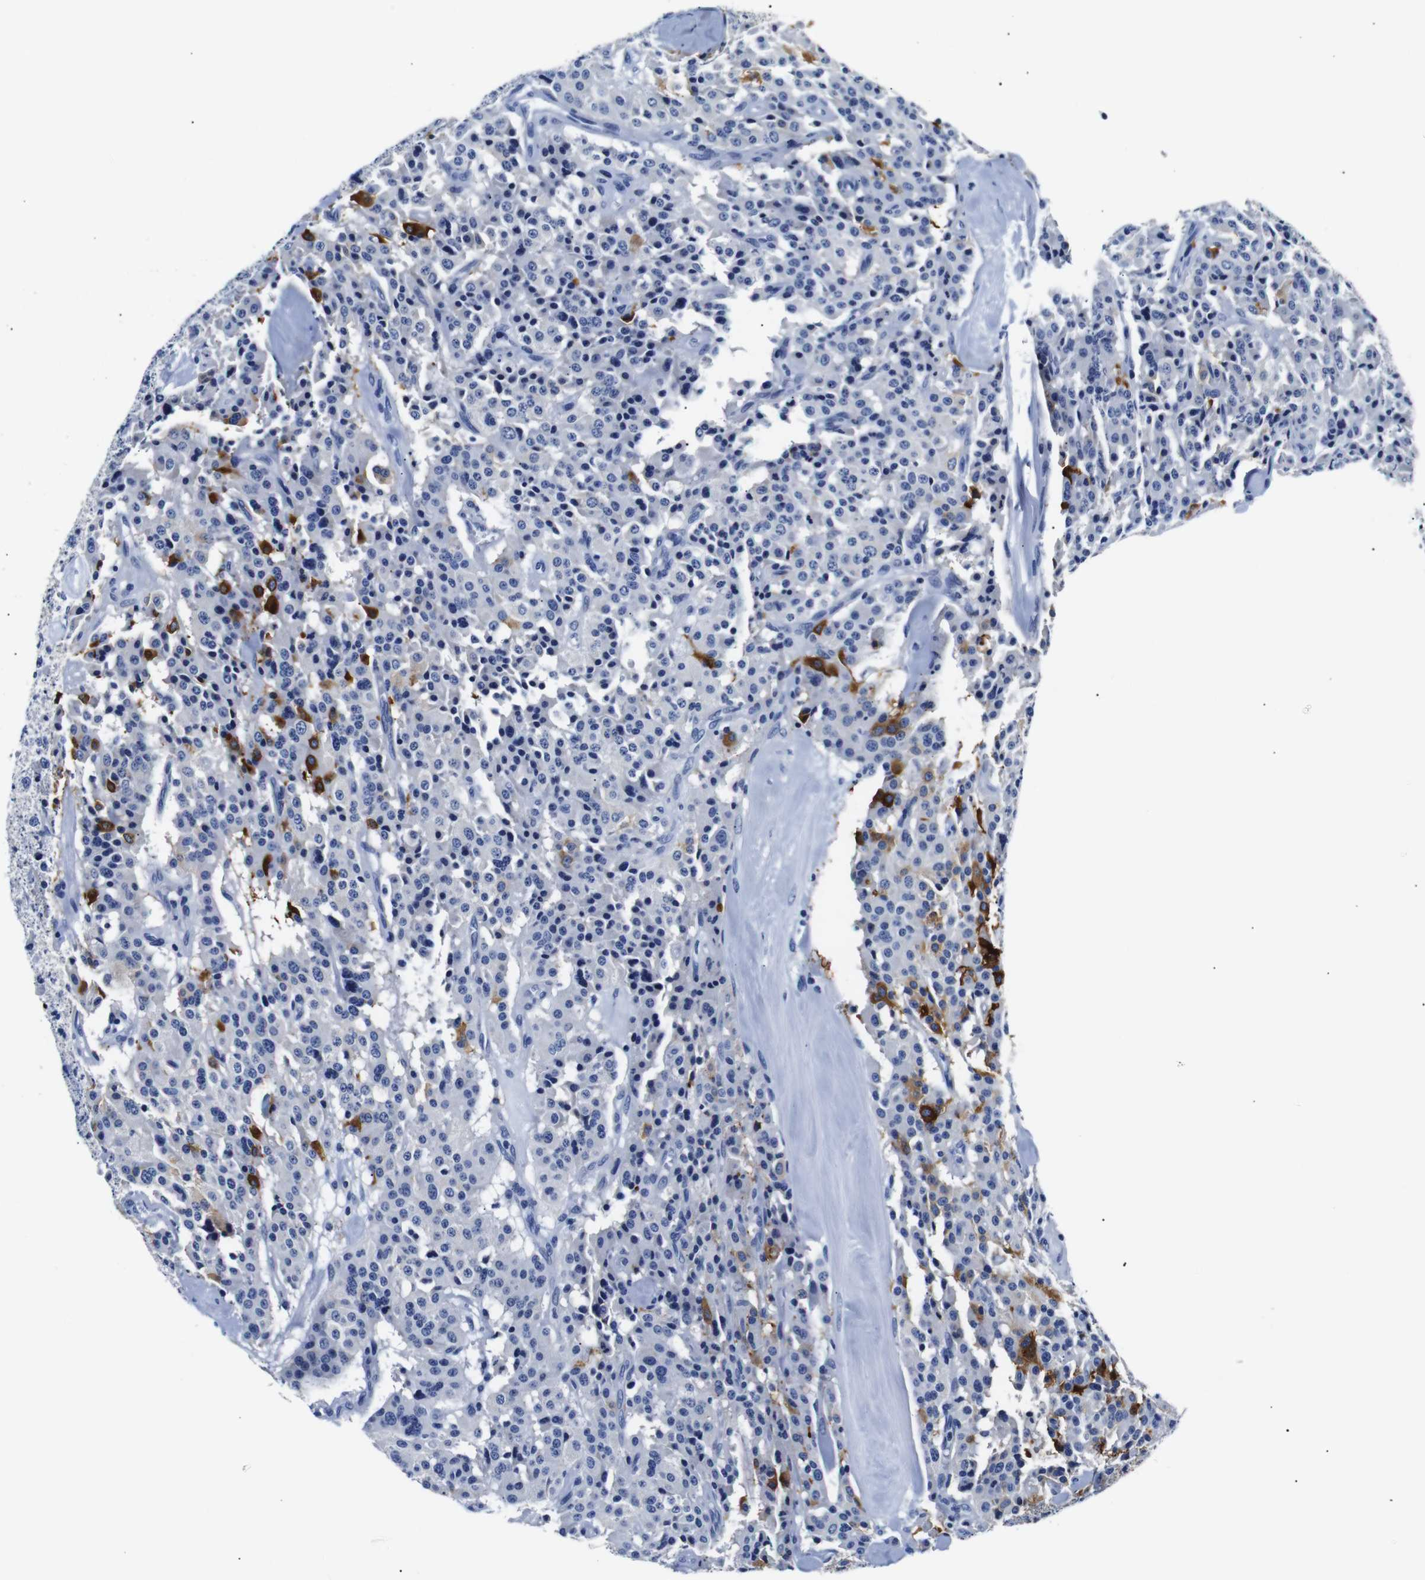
{"staining": {"intensity": "strong", "quantity": "<25%", "location": "cytoplasmic/membranous"}, "tissue": "carcinoid", "cell_type": "Tumor cells", "image_type": "cancer", "snomed": [{"axis": "morphology", "description": "Carcinoid, malignant, NOS"}, {"axis": "topography", "description": "Lung"}], "caption": "Protein expression analysis of human carcinoid reveals strong cytoplasmic/membranous expression in approximately <25% of tumor cells.", "gene": "GAP43", "patient": {"sex": "male", "age": 30}}